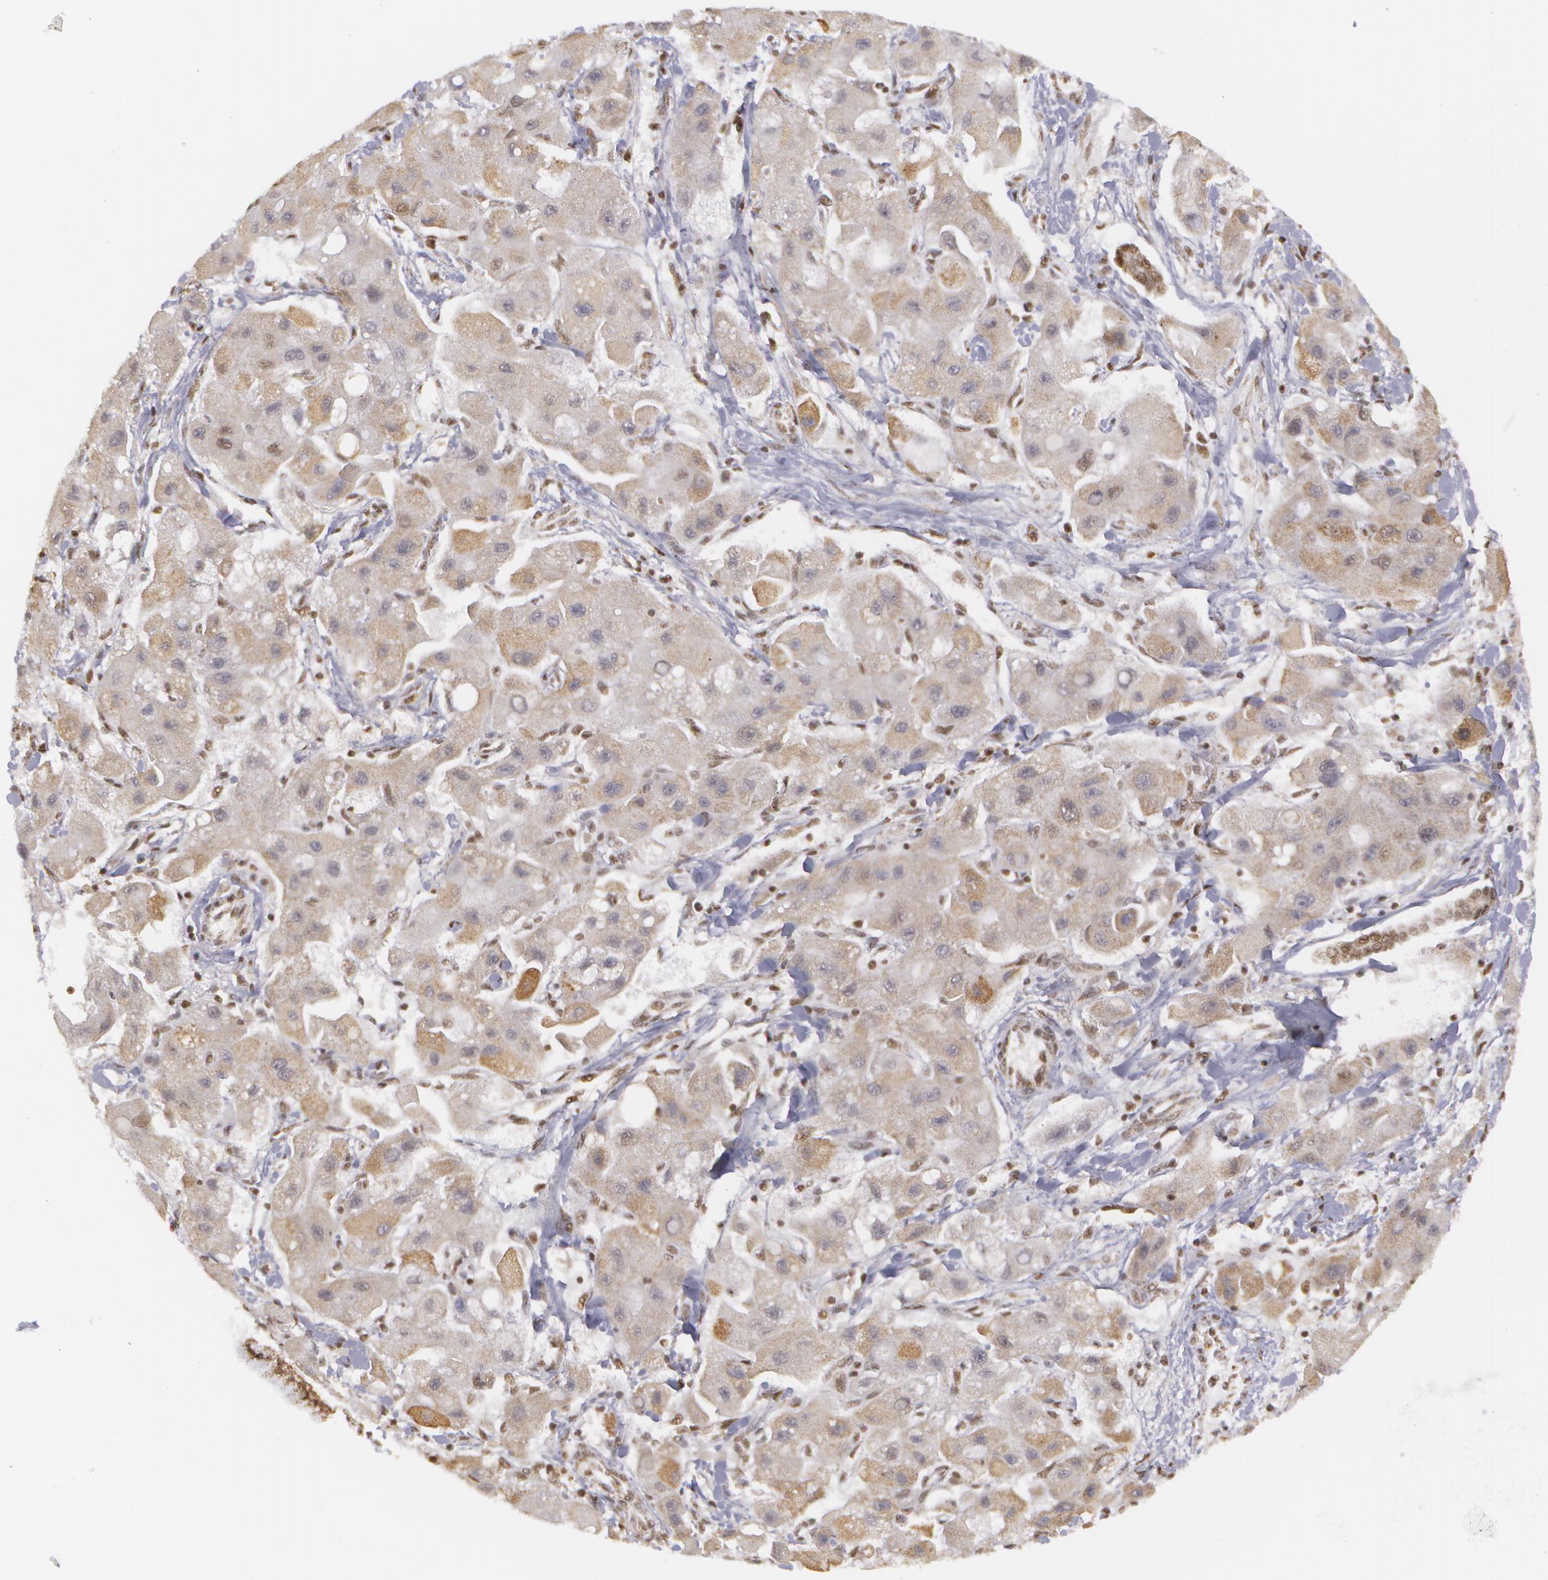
{"staining": {"intensity": "weak", "quantity": "25%-75%", "location": "cytoplasmic/membranous"}, "tissue": "liver cancer", "cell_type": "Tumor cells", "image_type": "cancer", "snomed": [{"axis": "morphology", "description": "Carcinoma, Hepatocellular, NOS"}, {"axis": "topography", "description": "Liver"}], "caption": "This image exhibits immunohistochemistry (IHC) staining of human liver cancer (hepatocellular carcinoma), with low weak cytoplasmic/membranous positivity in about 25%-75% of tumor cells.", "gene": "MXD1", "patient": {"sex": "male", "age": 24}}